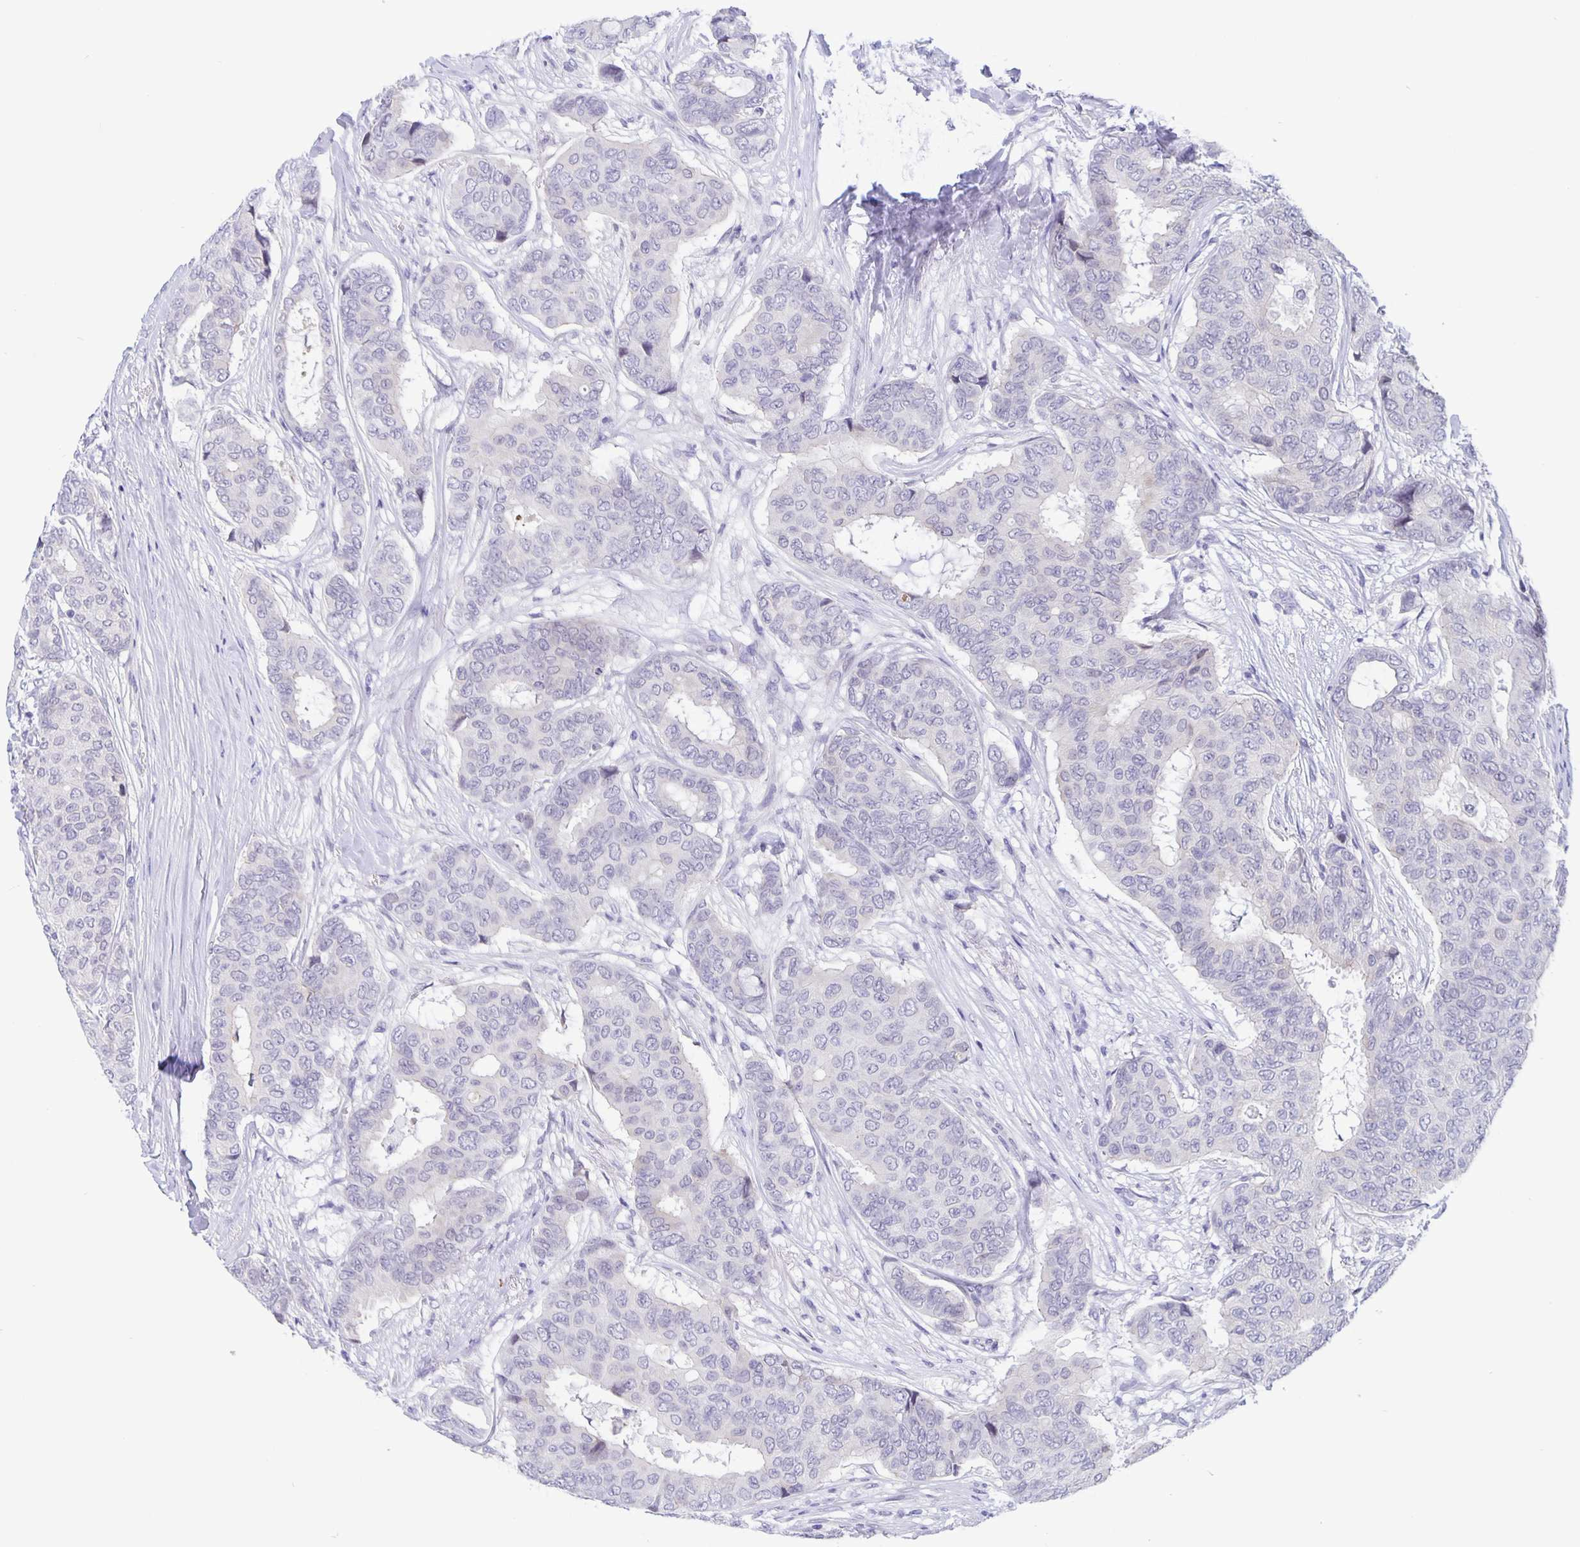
{"staining": {"intensity": "negative", "quantity": "none", "location": "none"}, "tissue": "breast cancer", "cell_type": "Tumor cells", "image_type": "cancer", "snomed": [{"axis": "morphology", "description": "Duct carcinoma"}, {"axis": "topography", "description": "Breast"}], "caption": "IHC image of neoplastic tissue: infiltrating ductal carcinoma (breast) stained with DAB (3,3'-diaminobenzidine) shows no significant protein staining in tumor cells.", "gene": "ERMN", "patient": {"sex": "female", "age": 75}}